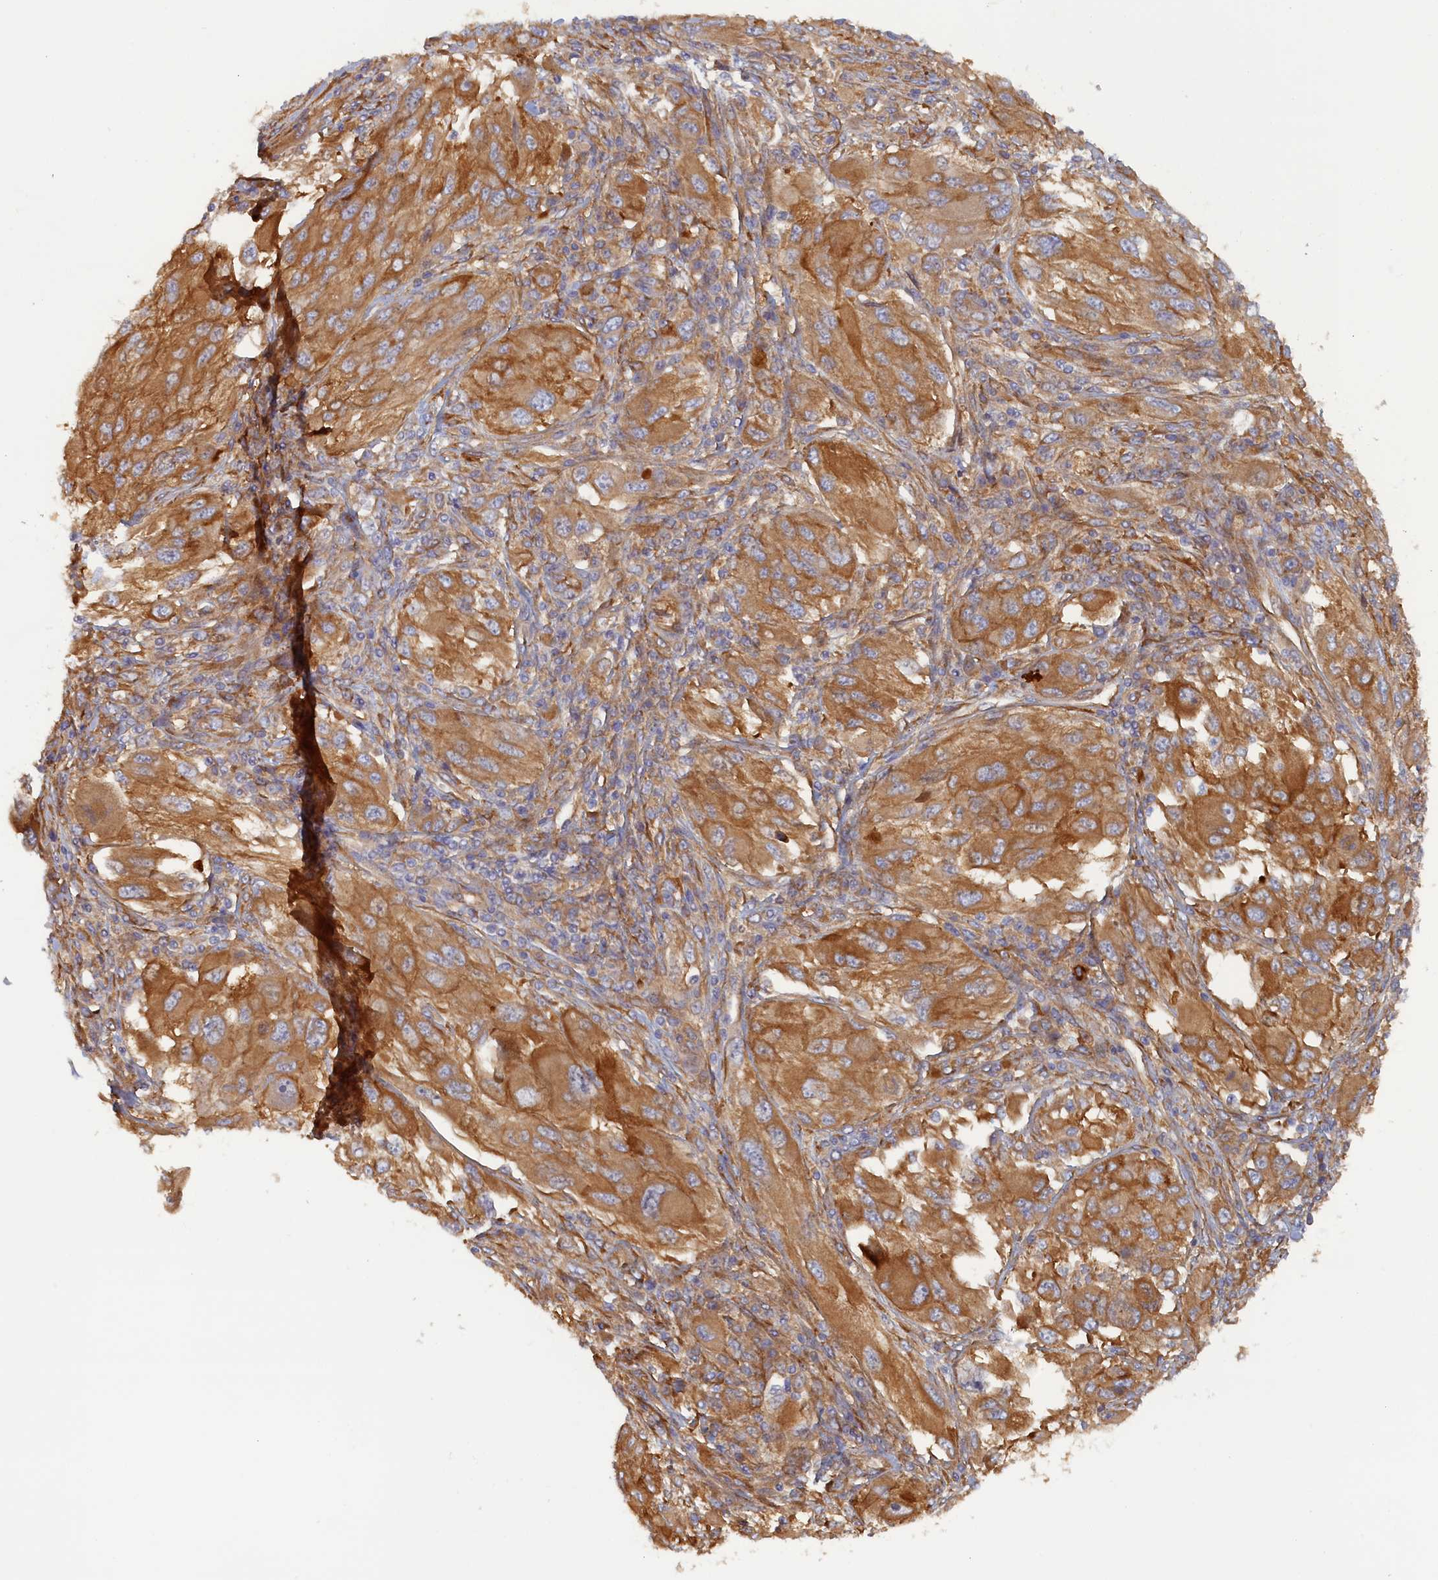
{"staining": {"intensity": "moderate", "quantity": ">75%", "location": "cytoplasmic/membranous"}, "tissue": "melanoma", "cell_type": "Tumor cells", "image_type": "cancer", "snomed": [{"axis": "morphology", "description": "Malignant melanoma, NOS"}, {"axis": "topography", "description": "Skin"}], "caption": "Melanoma was stained to show a protein in brown. There is medium levels of moderate cytoplasmic/membranous positivity in approximately >75% of tumor cells.", "gene": "TMEM196", "patient": {"sex": "female", "age": 91}}